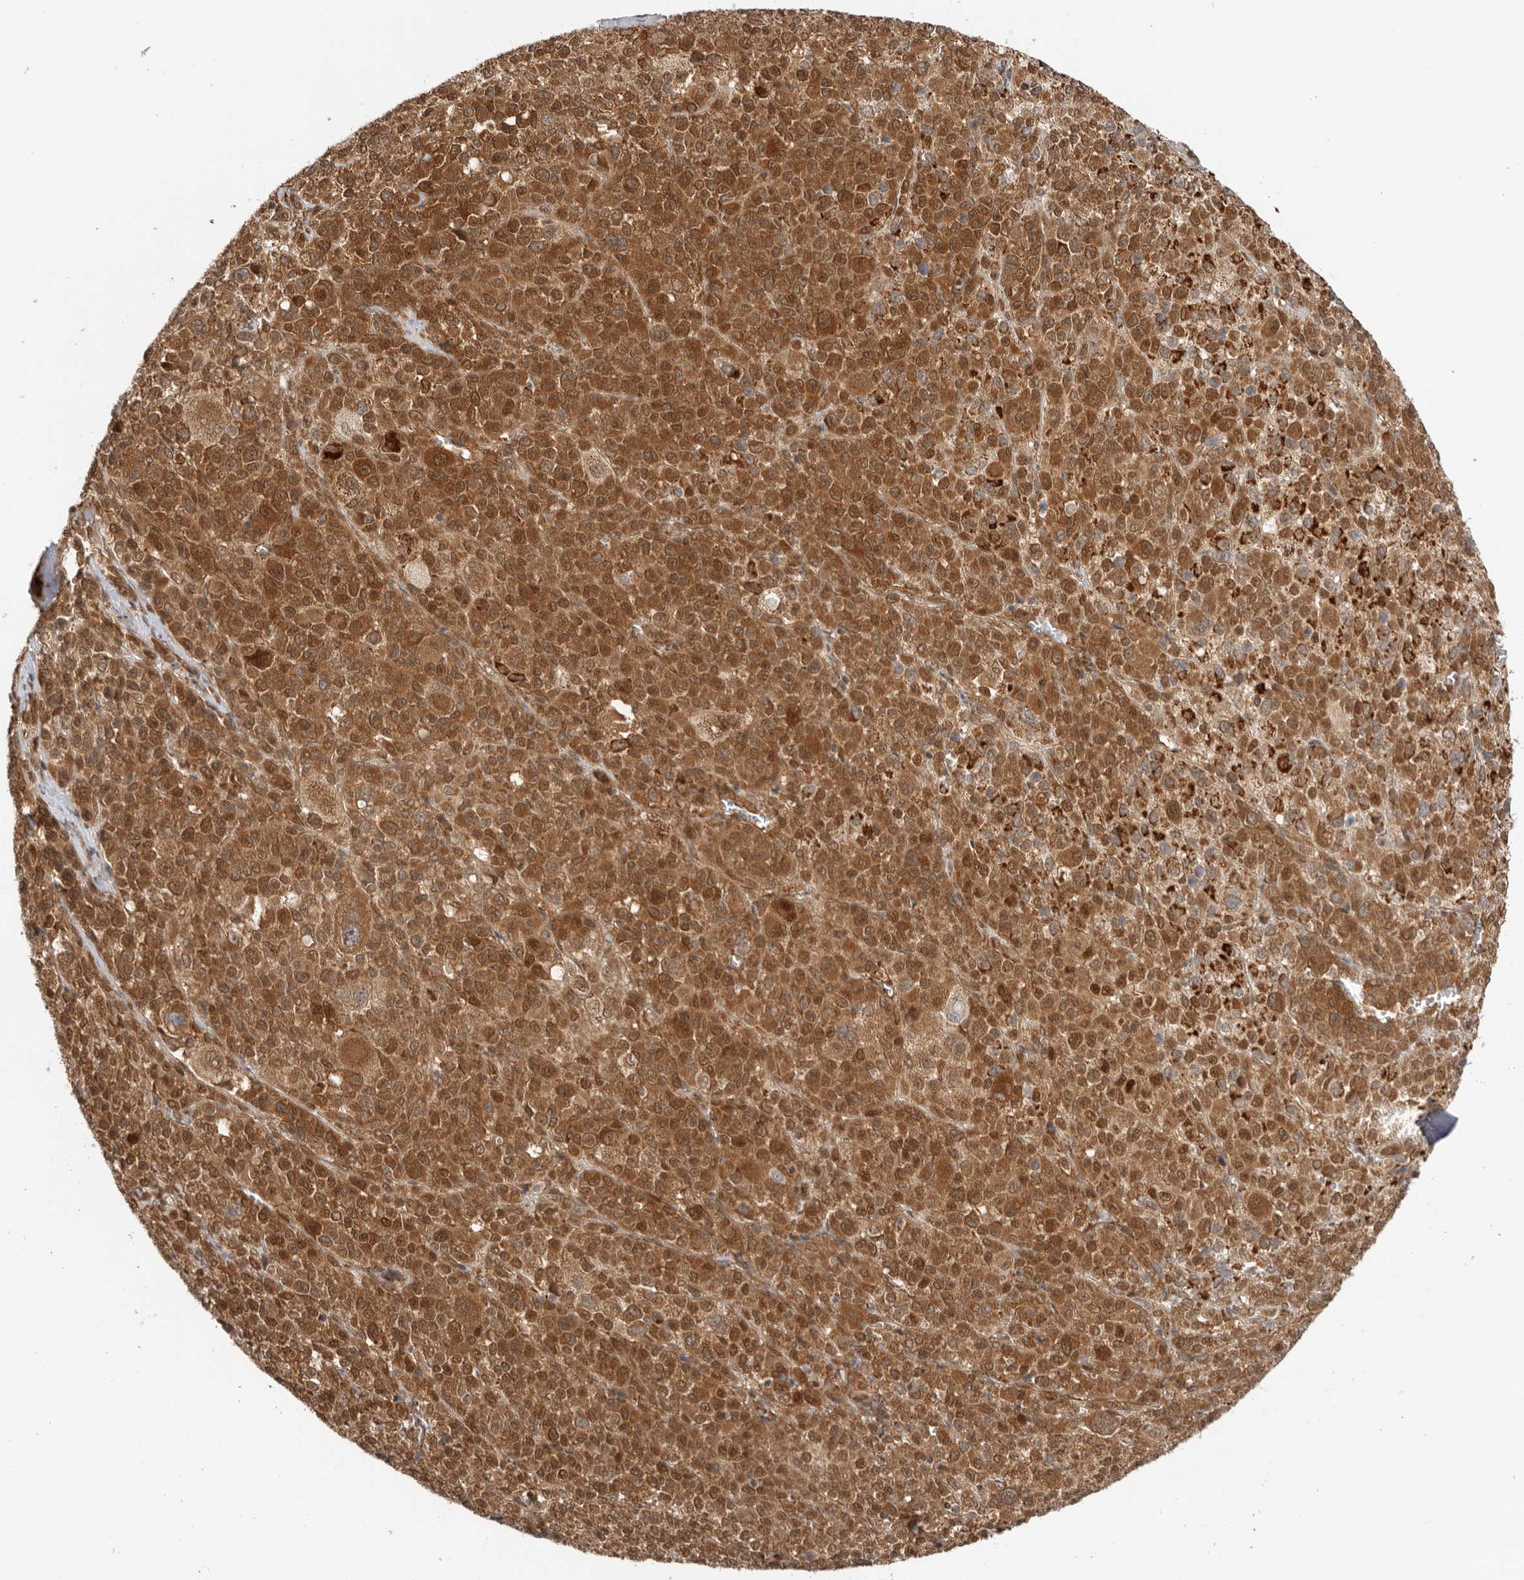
{"staining": {"intensity": "strong", "quantity": ">75%", "location": "cytoplasmic/membranous,nuclear"}, "tissue": "melanoma", "cell_type": "Tumor cells", "image_type": "cancer", "snomed": [{"axis": "morphology", "description": "Malignant melanoma, Metastatic site"}, {"axis": "topography", "description": "Skin"}], "caption": "Malignant melanoma (metastatic site) tissue demonstrates strong cytoplasmic/membranous and nuclear staining in about >75% of tumor cells, visualized by immunohistochemistry. The staining is performed using DAB (3,3'-diaminobenzidine) brown chromogen to label protein expression. The nuclei are counter-stained blue using hematoxylin.", "gene": "DCAF8", "patient": {"sex": "female", "age": 74}}